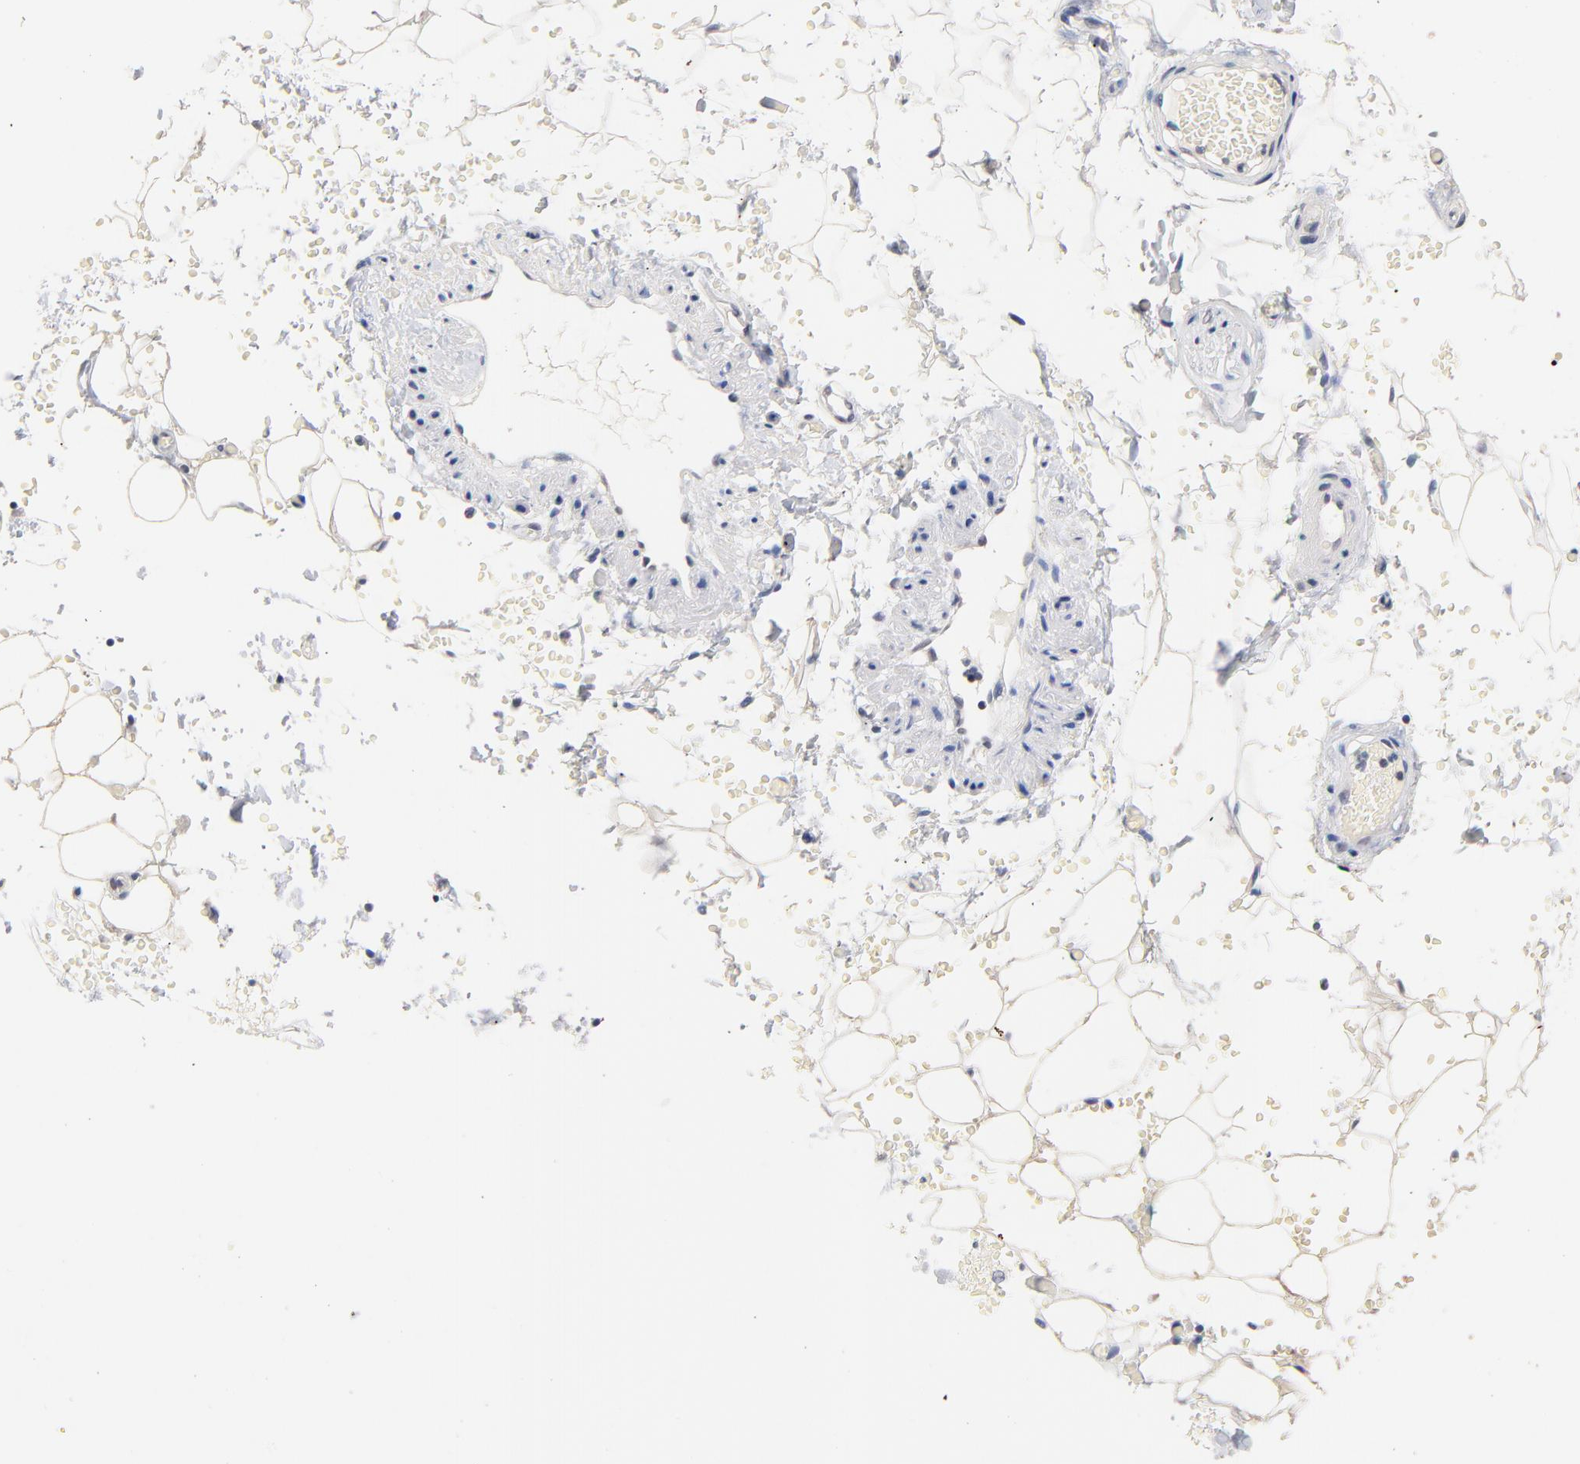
{"staining": {"intensity": "weak", "quantity": ">75%", "location": "cytoplasmic/membranous,nuclear"}, "tissue": "adipose tissue", "cell_type": "Adipocytes", "image_type": "normal", "snomed": [{"axis": "morphology", "description": "Normal tissue, NOS"}, {"axis": "topography", "description": "Bronchus"}, {"axis": "topography", "description": "Lung"}], "caption": "This photomicrograph demonstrates IHC staining of normal human adipose tissue, with low weak cytoplasmic/membranous,nuclear expression in about >75% of adipocytes.", "gene": "ORC2", "patient": {"sex": "female", "age": 56}}